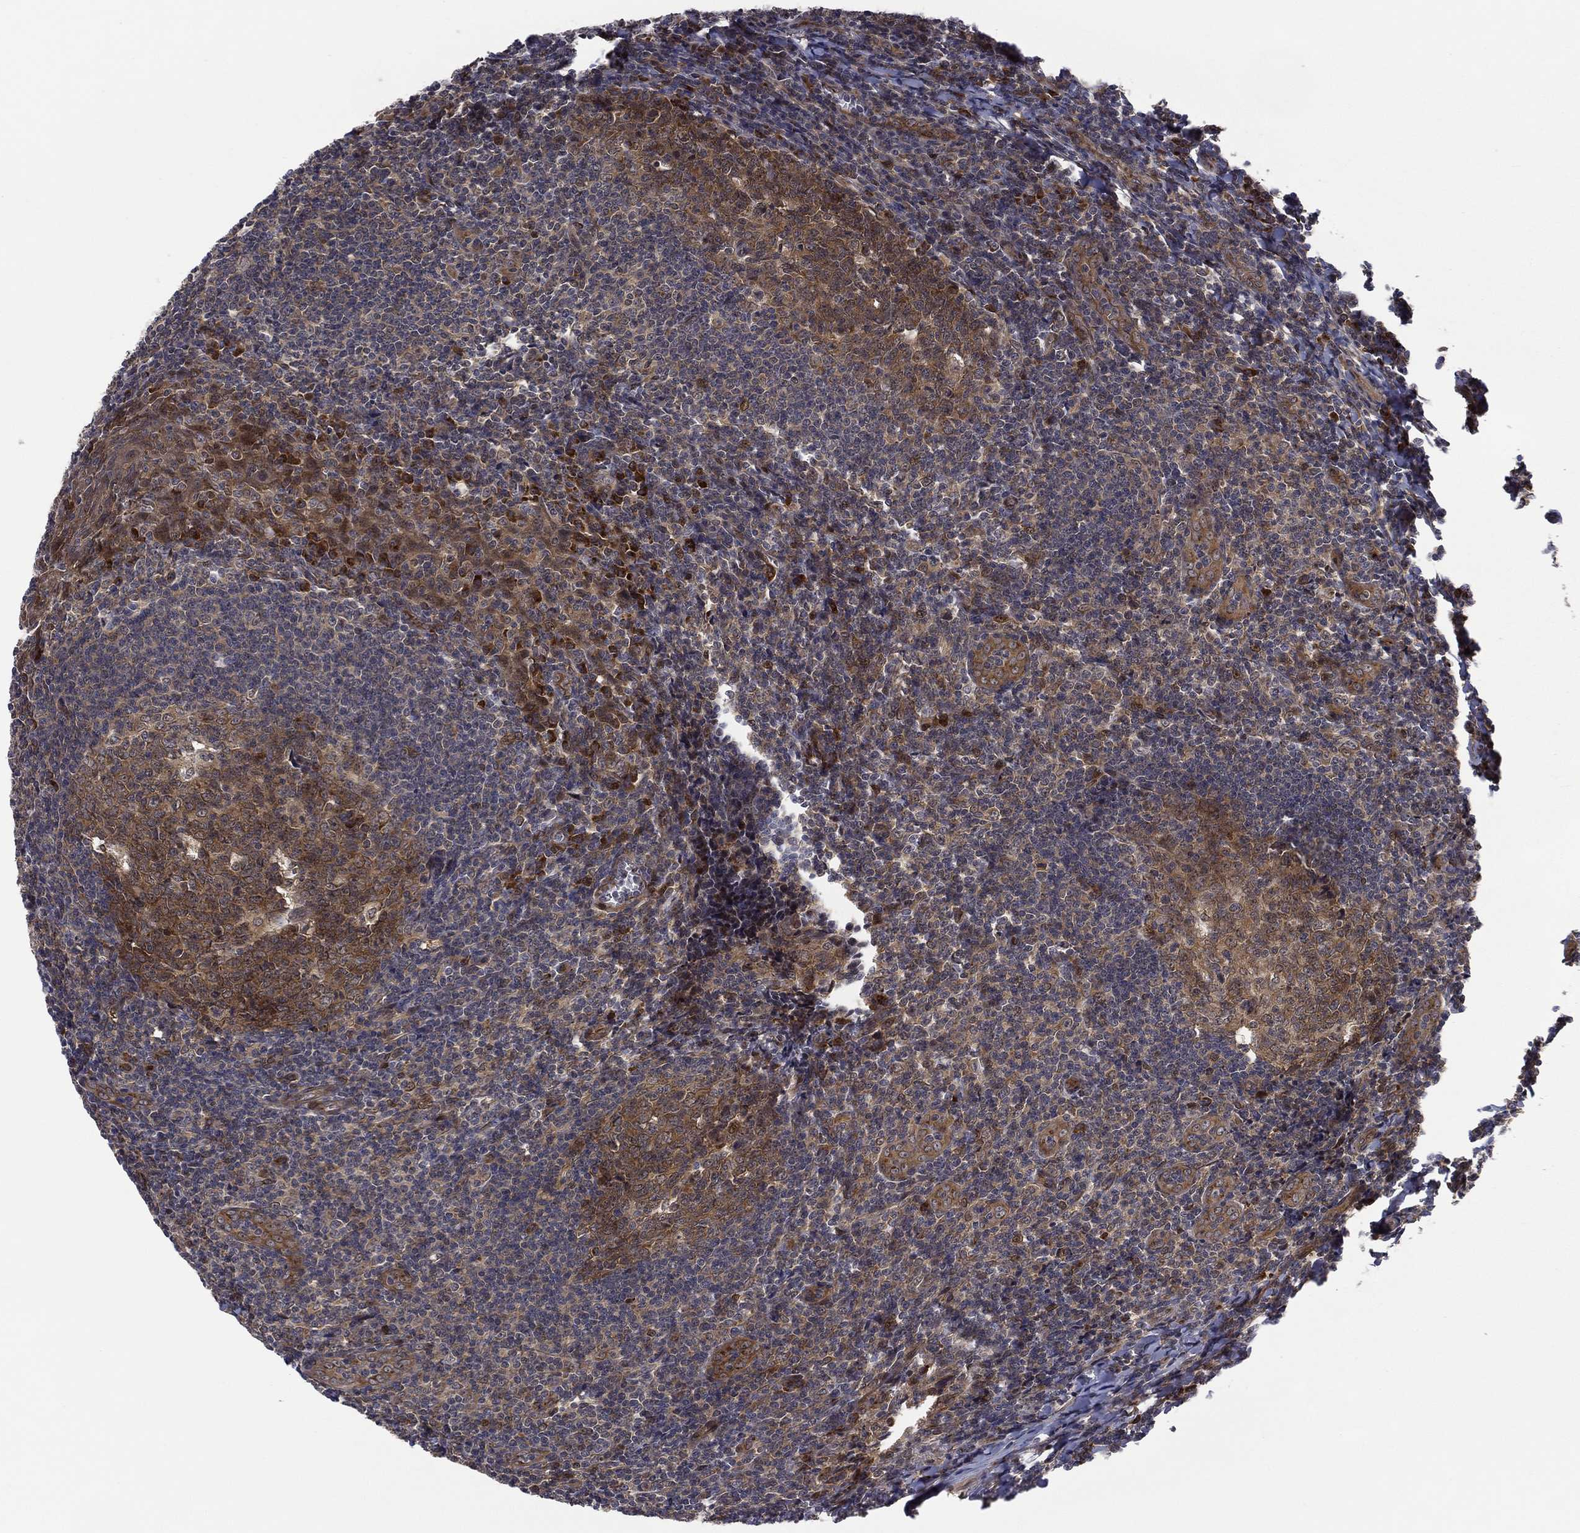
{"staining": {"intensity": "moderate", "quantity": ">75%", "location": "cytoplasmic/membranous"}, "tissue": "tonsil", "cell_type": "Germinal center cells", "image_type": "normal", "snomed": [{"axis": "morphology", "description": "Normal tissue, NOS"}, {"axis": "topography", "description": "Tonsil"}], "caption": "Protein expression analysis of benign human tonsil reveals moderate cytoplasmic/membranous positivity in about >75% of germinal center cells.", "gene": "ARL3", "patient": {"sex": "male", "age": 20}}